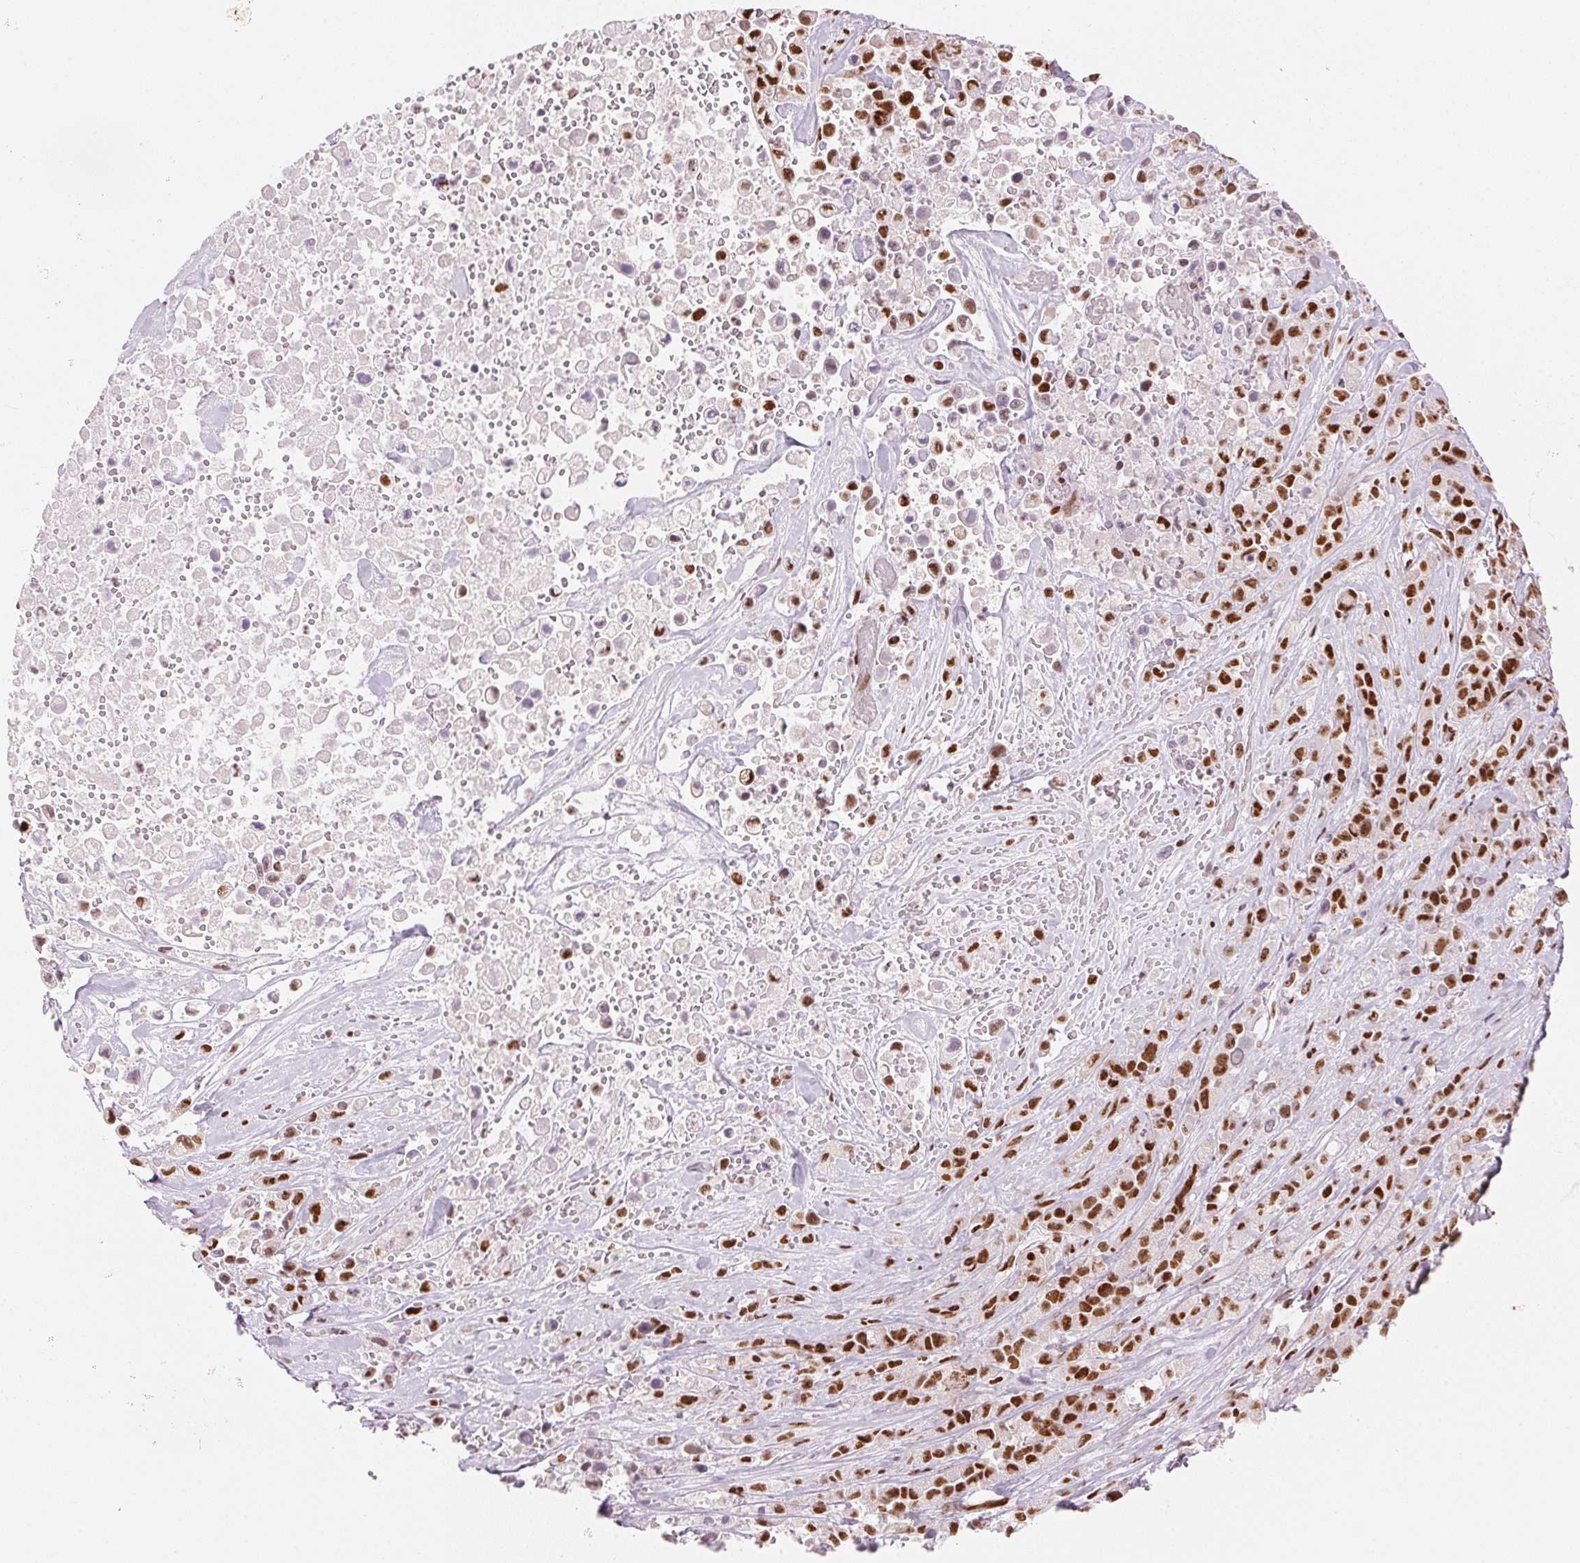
{"staining": {"intensity": "strong", "quantity": ">75%", "location": "nuclear"}, "tissue": "pancreatic cancer", "cell_type": "Tumor cells", "image_type": "cancer", "snomed": [{"axis": "morphology", "description": "Adenocarcinoma, NOS"}, {"axis": "topography", "description": "Pancreas"}], "caption": "About >75% of tumor cells in pancreatic cancer demonstrate strong nuclear protein expression as visualized by brown immunohistochemical staining.", "gene": "NXF1", "patient": {"sex": "male", "age": 44}}